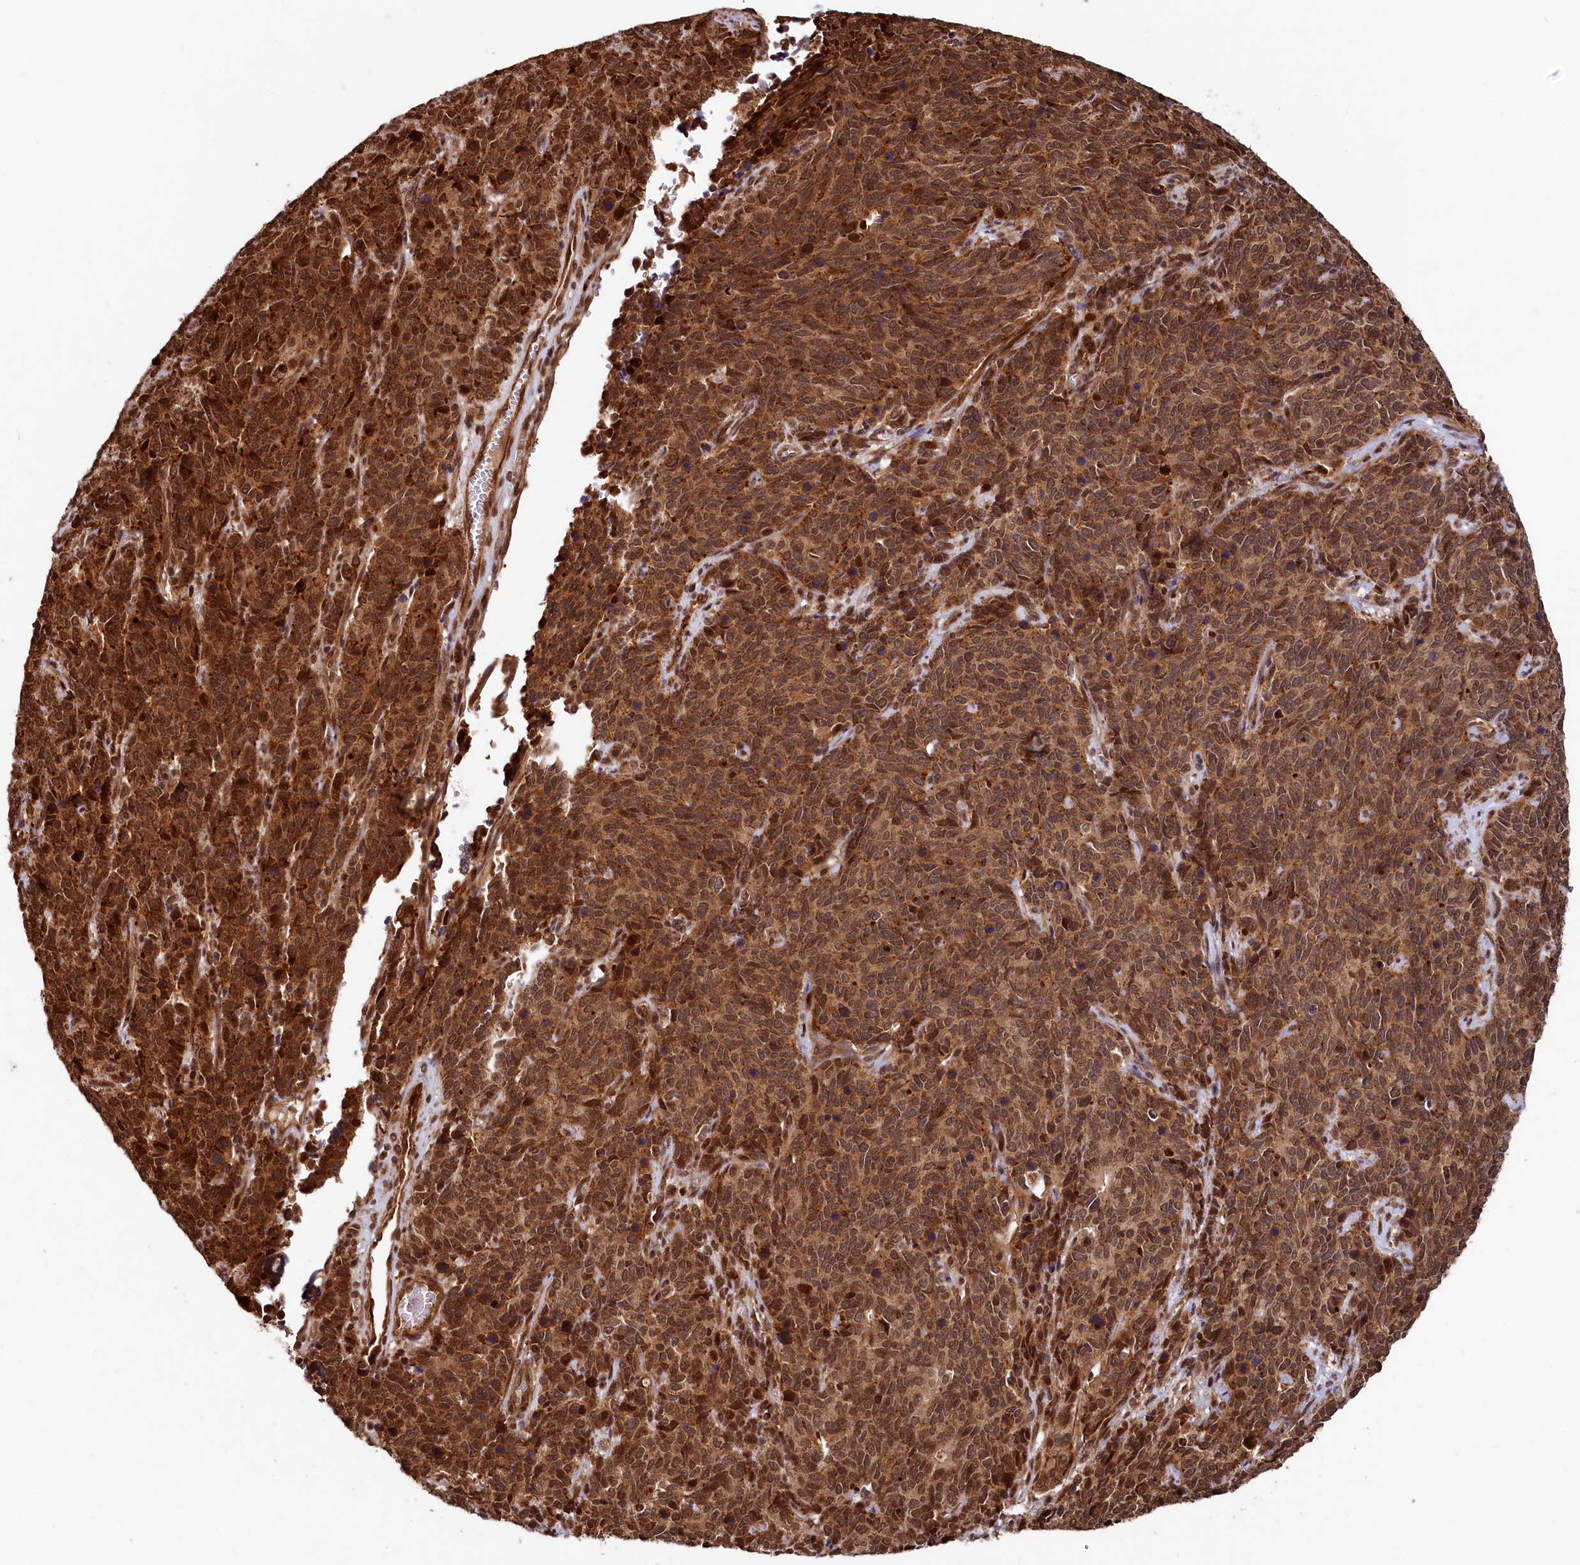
{"staining": {"intensity": "strong", "quantity": ">75%", "location": "cytoplasmic/membranous,nuclear"}, "tissue": "cervical cancer", "cell_type": "Tumor cells", "image_type": "cancer", "snomed": [{"axis": "morphology", "description": "Squamous cell carcinoma, NOS"}, {"axis": "topography", "description": "Cervix"}], "caption": "Human cervical cancer (squamous cell carcinoma) stained for a protein (brown) displays strong cytoplasmic/membranous and nuclear positive positivity in approximately >75% of tumor cells.", "gene": "TRIM23", "patient": {"sex": "female", "age": 60}}